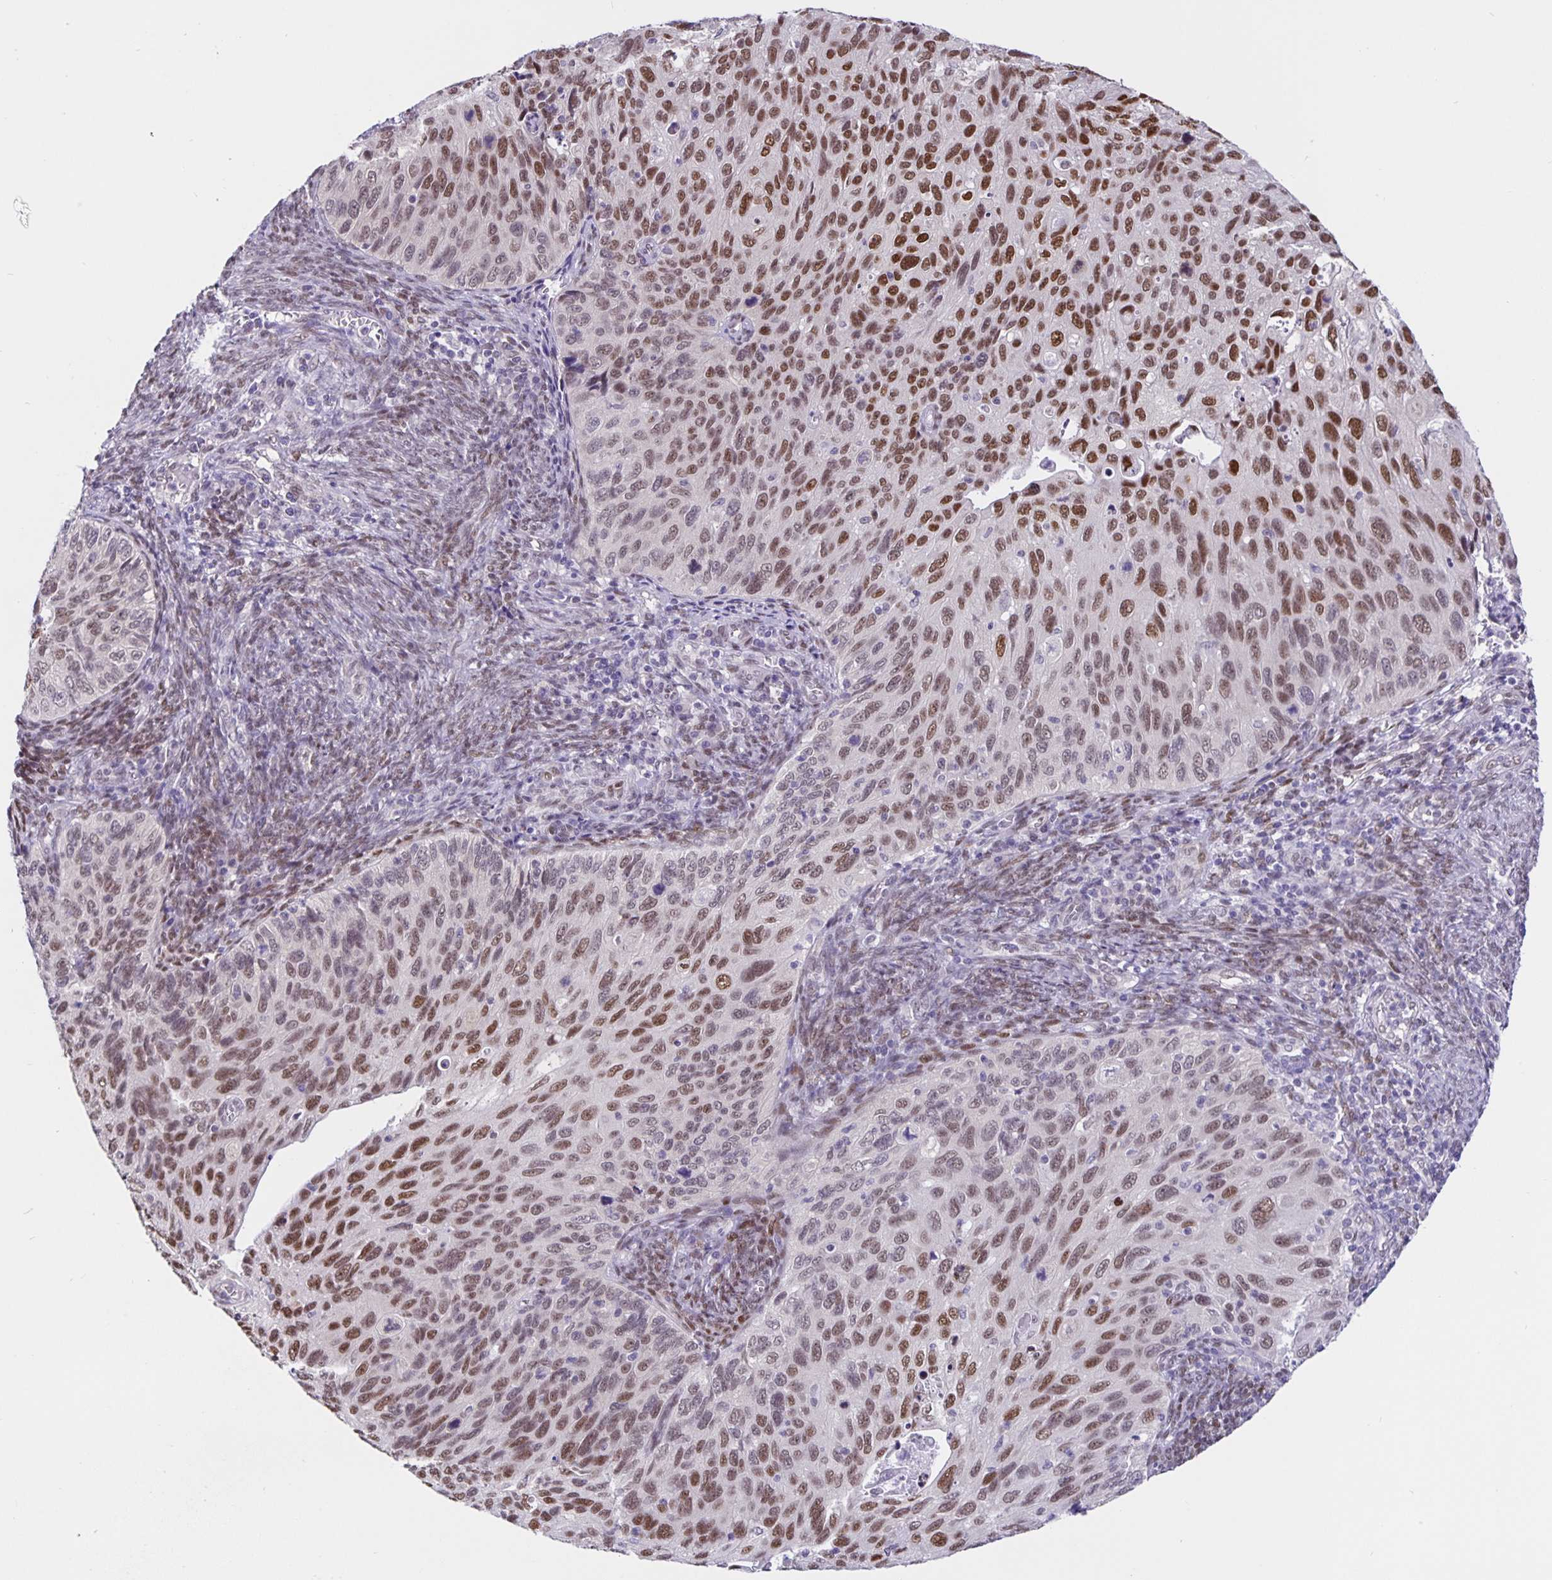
{"staining": {"intensity": "moderate", "quantity": "25%-75%", "location": "nuclear"}, "tissue": "cervical cancer", "cell_type": "Tumor cells", "image_type": "cancer", "snomed": [{"axis": "morphology", "description": "Squamous cell carcinoma, NOS"}, {"axis": "topography", "description": "Cervix"}], "caption": "A brown stain labels moderate nuclear positivity of a protein in human cervical squamous cell carcinoma tumor cells.", "gene": "FOSL2", "patient": {"sex": "female", "age": 70}}